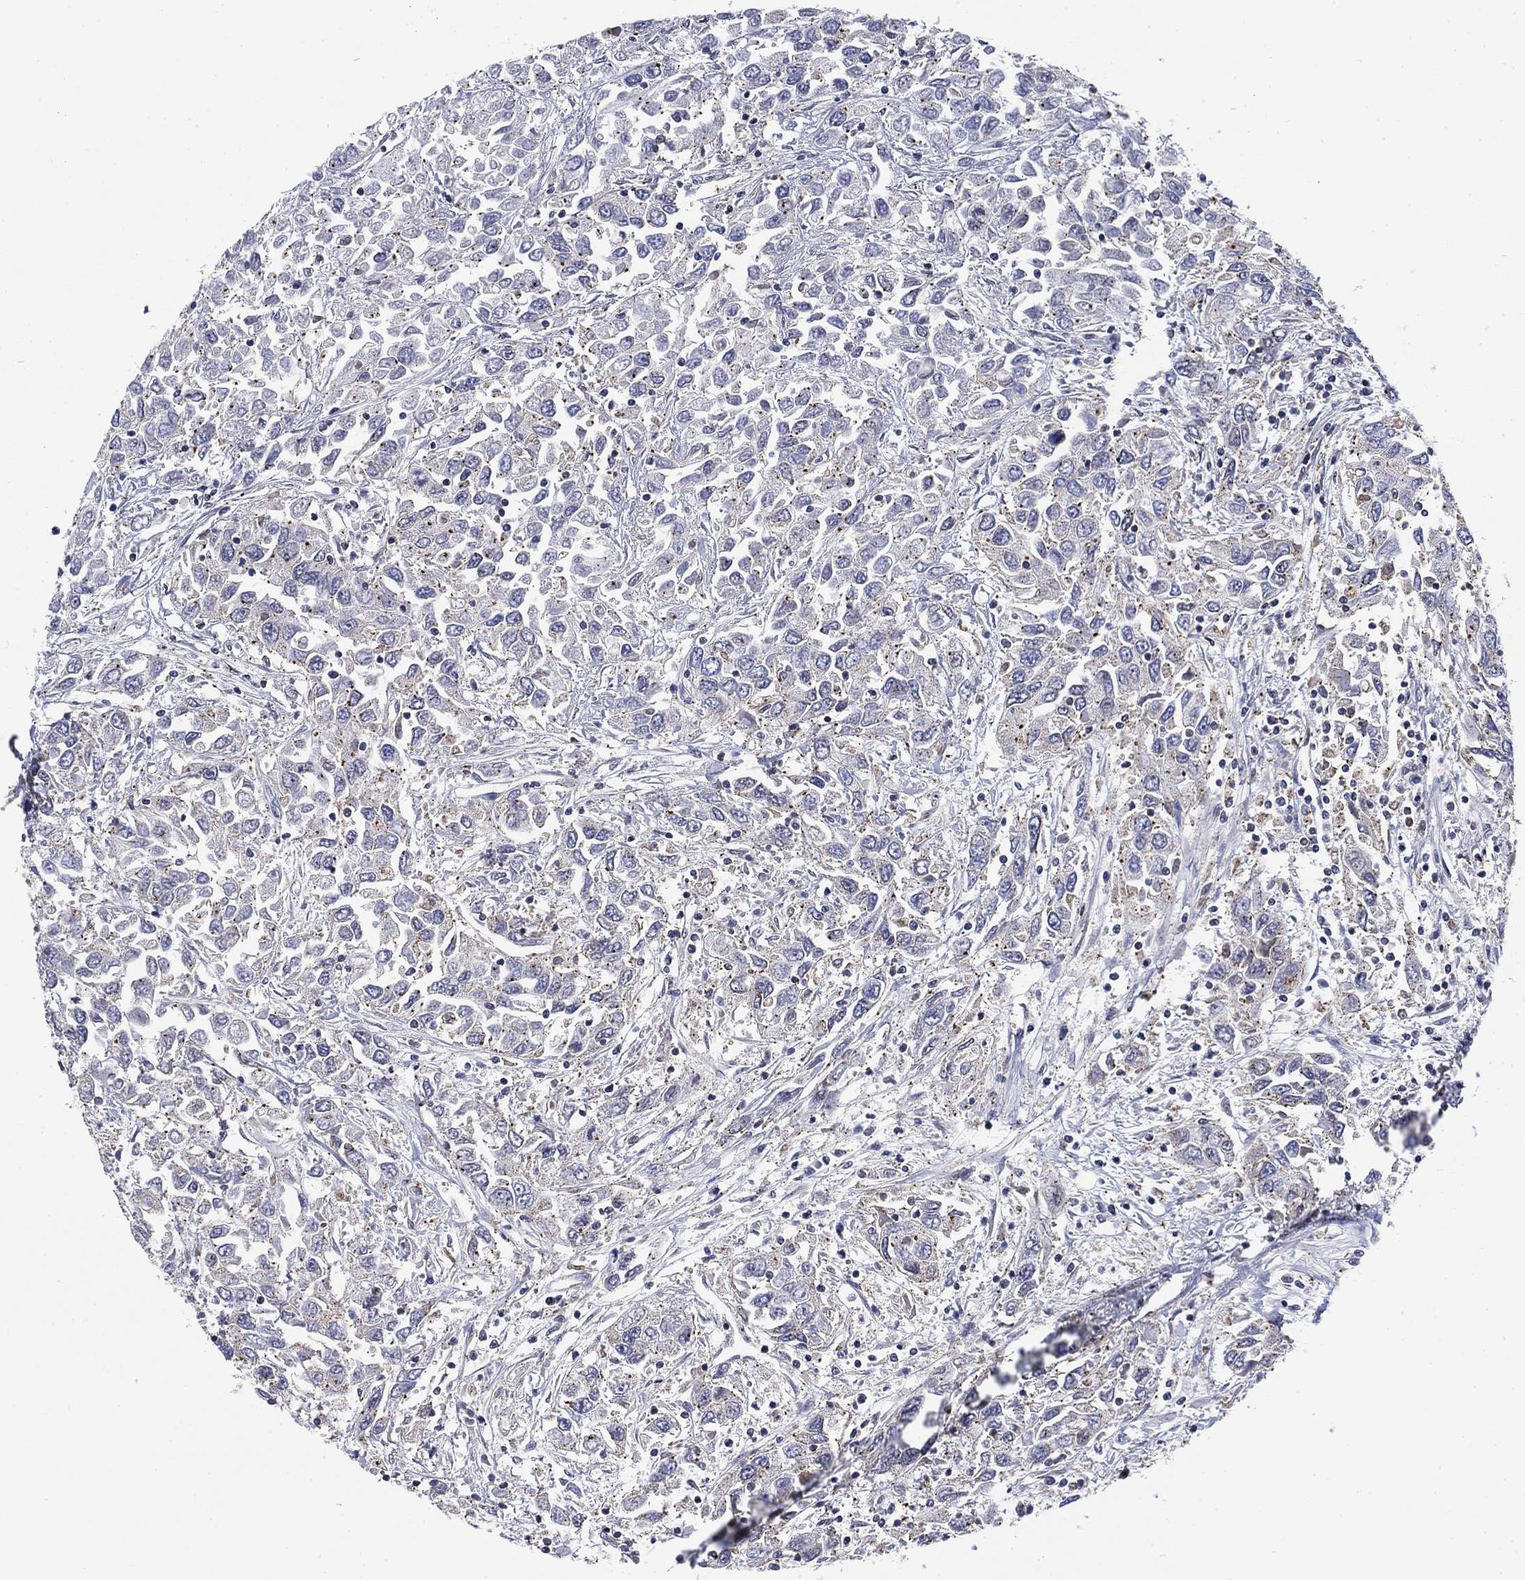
{"staining": {"intensity": "negative", "quantity": "none", "location": "none"}, "tissue": "urothelial cancer", "cell_type": "Tumor cells", "image_type": "cancer", "snomed": [{"axis": "morphology", "description": "Urothelial carcinoma, High grade"}, {"axis": "topography", "description": "Urinary bladder"}], "caption": "Immunohistochemical staining of urothelial carcinoma (high-grade) displays no significant expression in tumor cells.", "gene": "NACAD", "patient": {"sex": "male", "age": 76}}